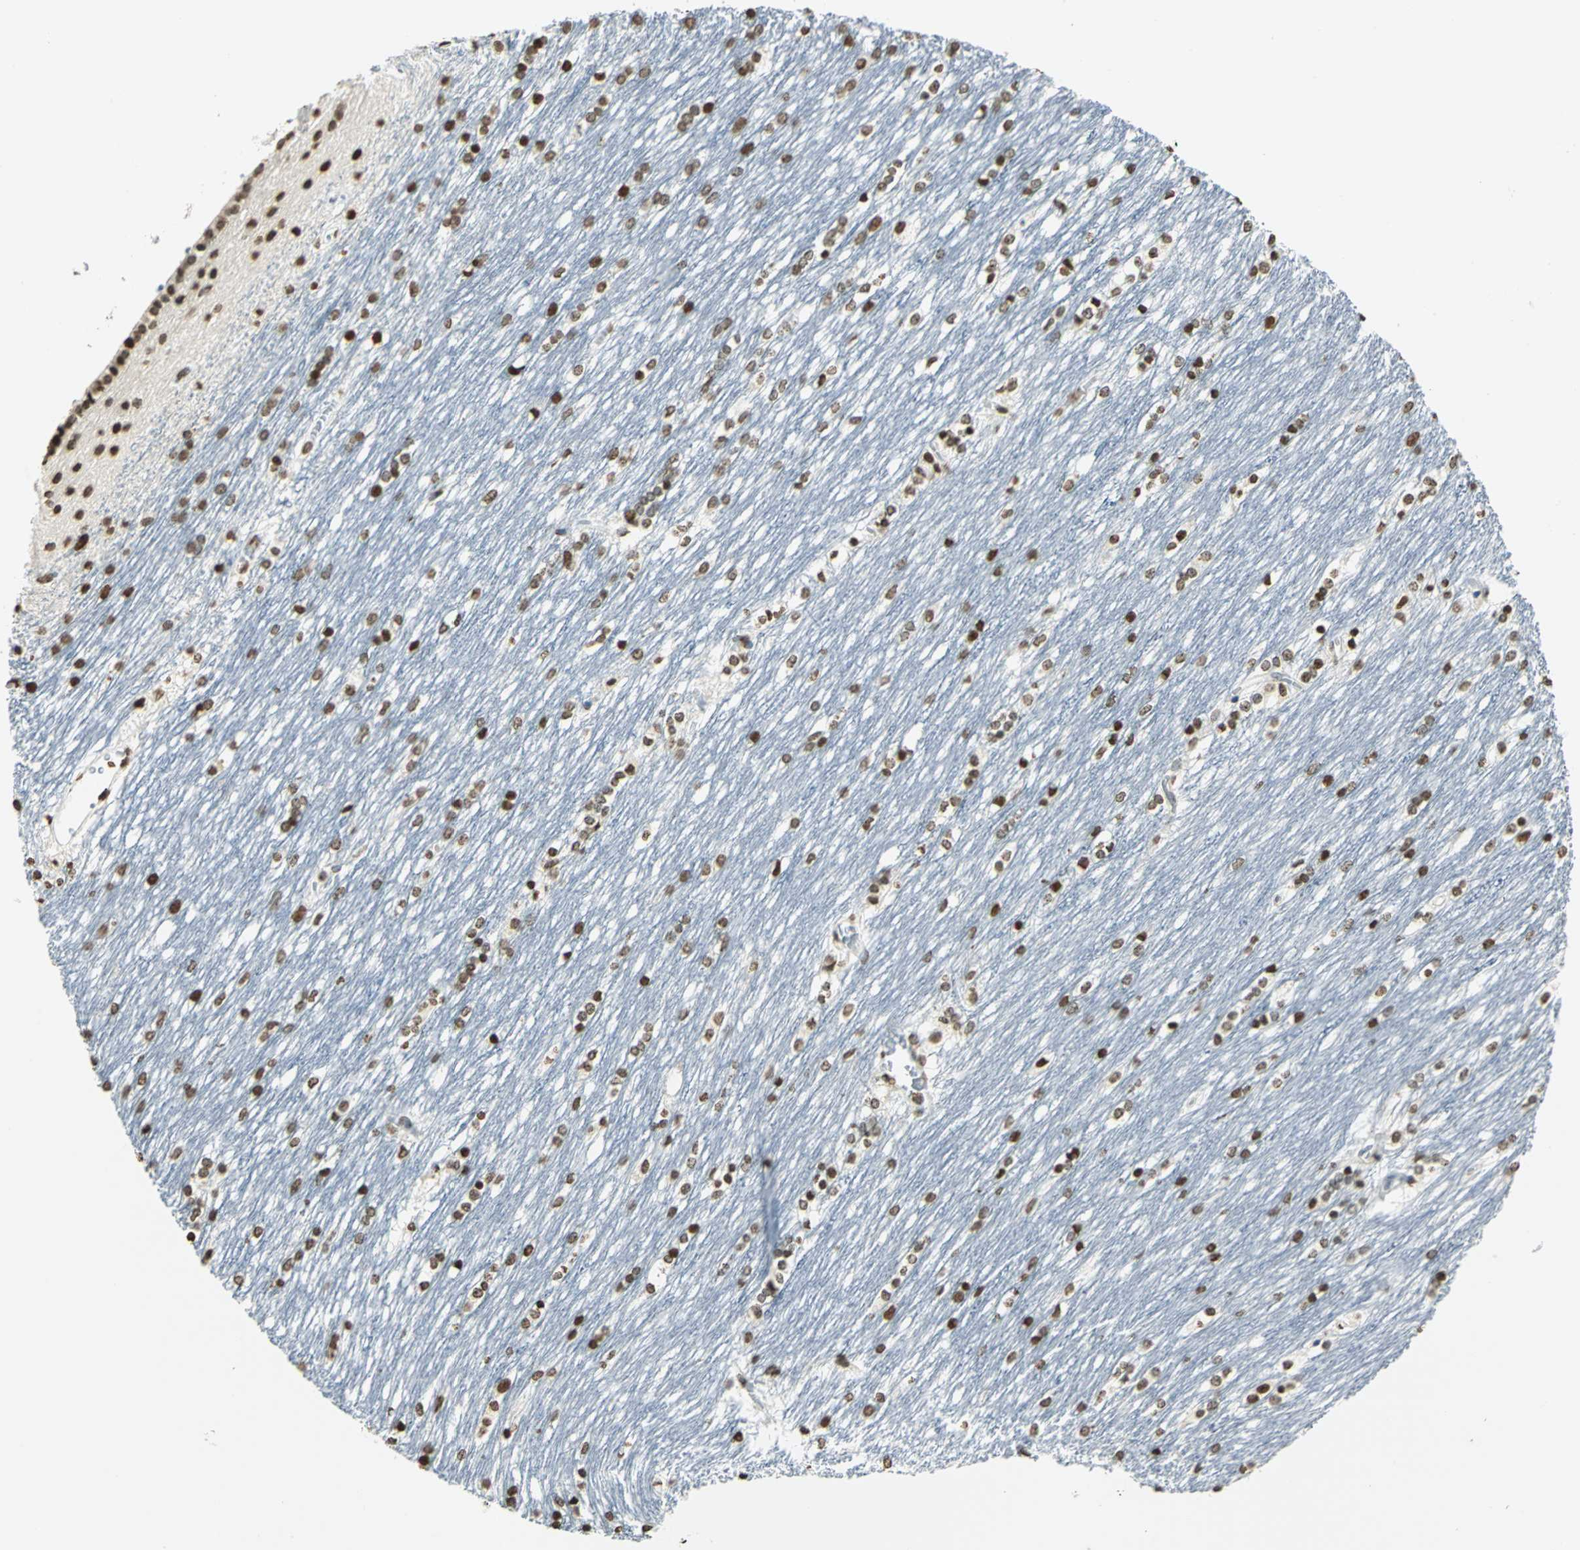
{"staining": {"intensity": "strong", "quantity": ">75%", "location": "nuclear"}, "tissue": "caudate", "cell_type": "Glial cells", "image_type": "normal", "snomed": [{"axis": "morphology", "description": "Normal tissue, NOS"}, {"axis": "topography", "description": "Lateral ventricle wall"}], "caption": "Strong nuclear expression for a protein is identified in approximately >75% of glial cells of benign caudate using IHC.", "gene": "MCM4", "patient": {"sex": "female", "age": 19}}